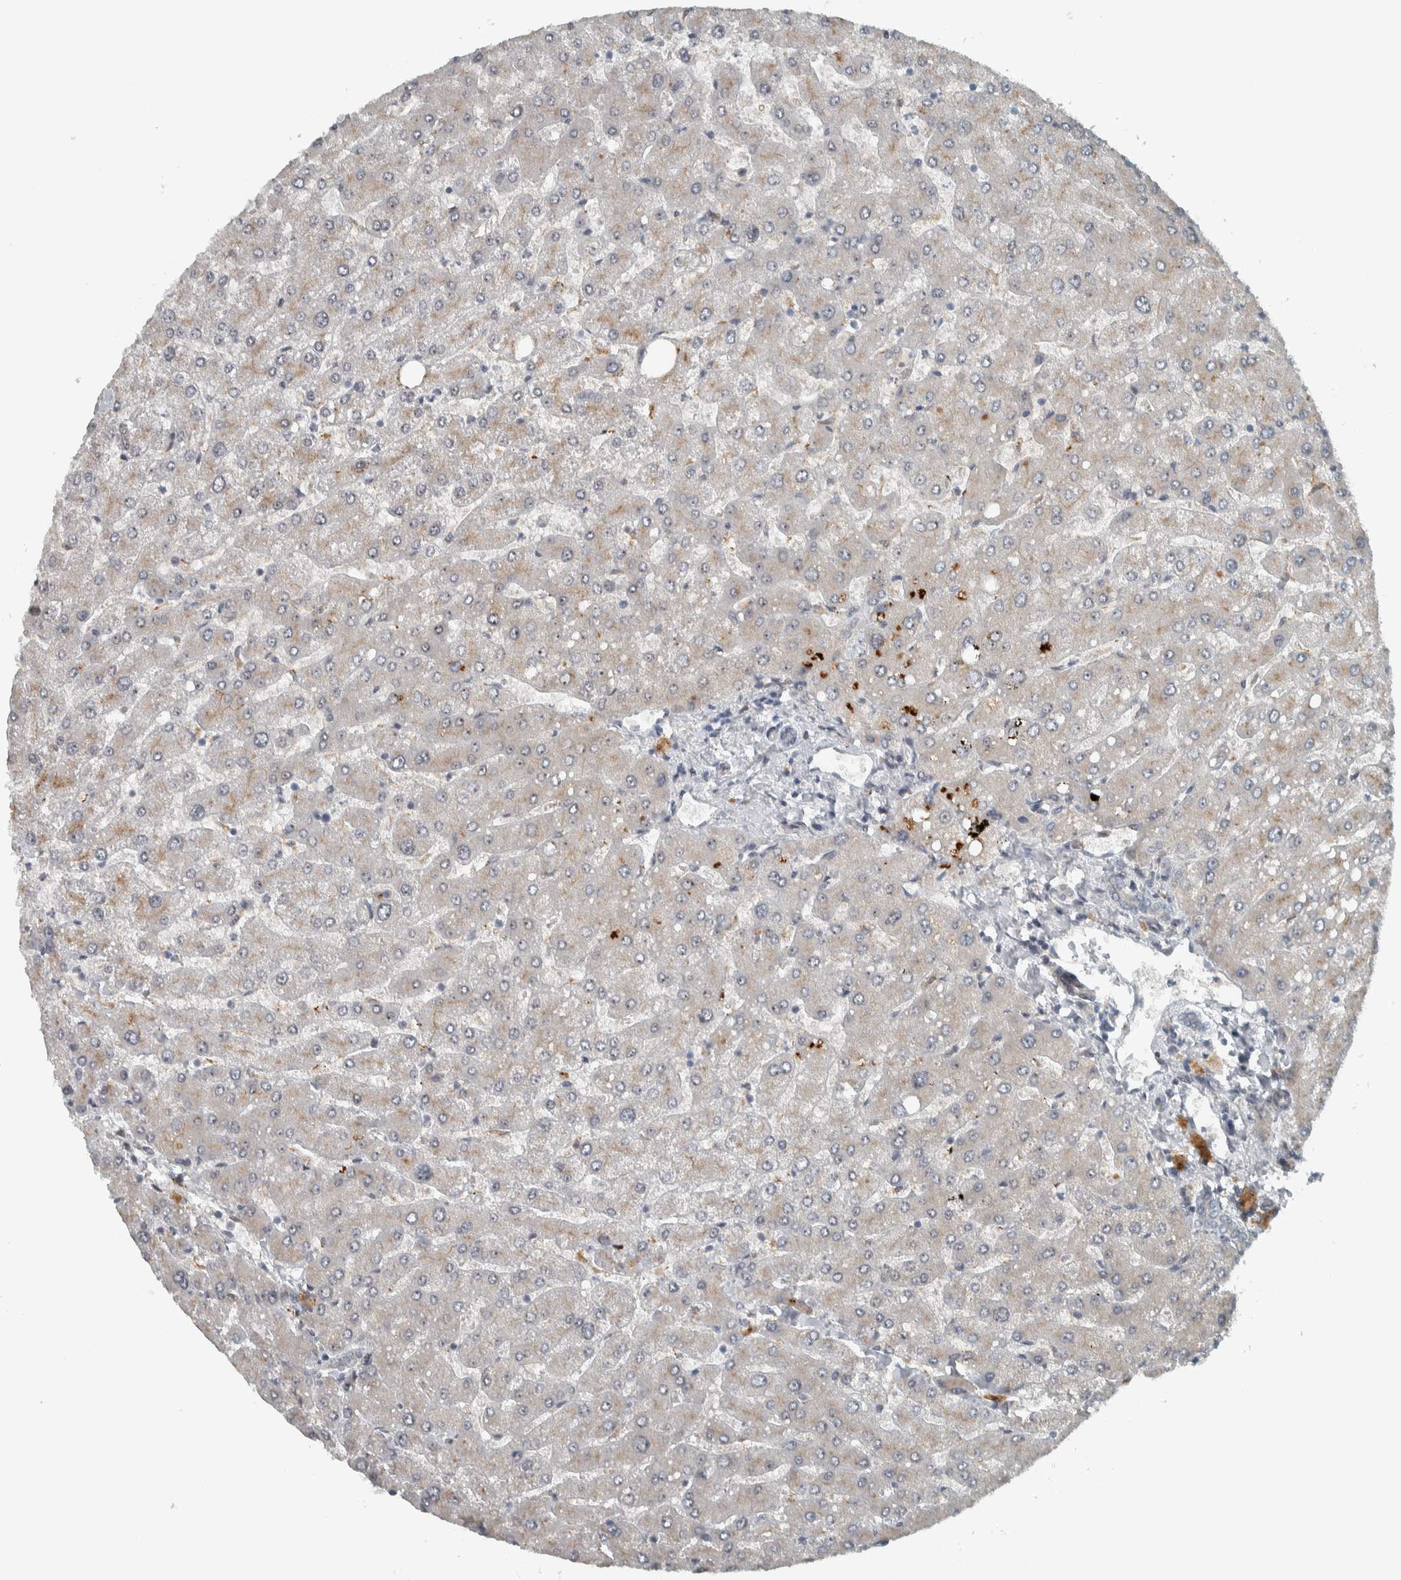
{"staining": {"intensity": "negative", "quantity": "none", "location": "none"}, "tissue": "liver", "cell_type": "Cholangiocytes", "image_type": "normal", "snomed": [{"axis": "morphology", "description": "Normal tissue, NOS"}, {"axis": "topography", "description": "Liver"}], "caption": "Liver stained for a protein using immunohistochemistry (IHC) demonstrates no staining cholangiocytes.", "gene": "XPO5", "patient": {"sex": "male", "age": 55}}